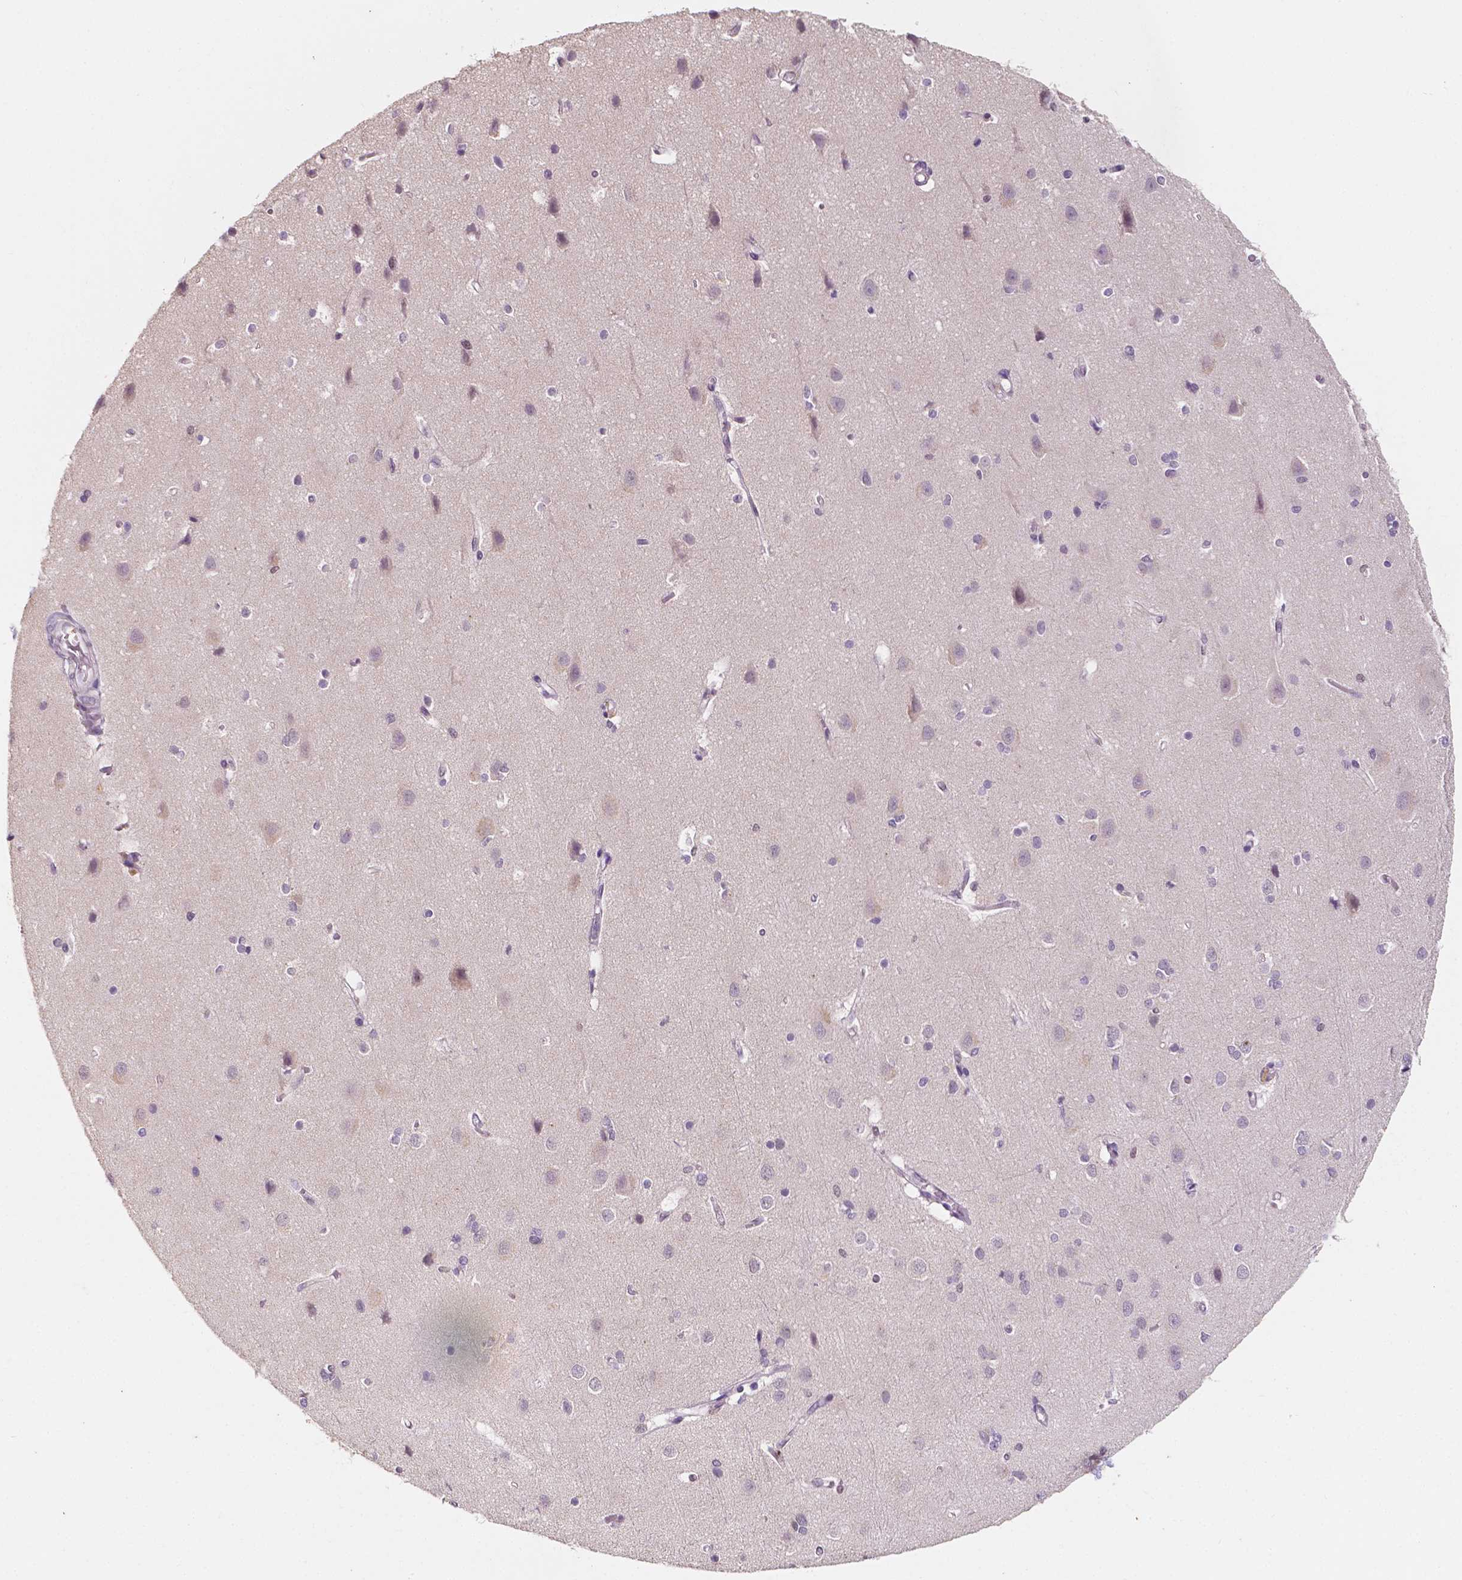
{"staining": {"intensity": "negative", "quantity": "none", "location": "none"}, "tissue": "cerebral cortex", "cell_type": "Endothelial cells", "image_type": "normal", "snomed": [{"axis": "morphology", "description": "Normal tissue, NOS"}, {"axis": "topography", "description": "Cerebral cortex"}], "caption": "The histopathology image shows no significant expression in endothelial cells of cerebral cortex.", "gene": "TAL1", "patient": {"sex": "male", "age": 37}}